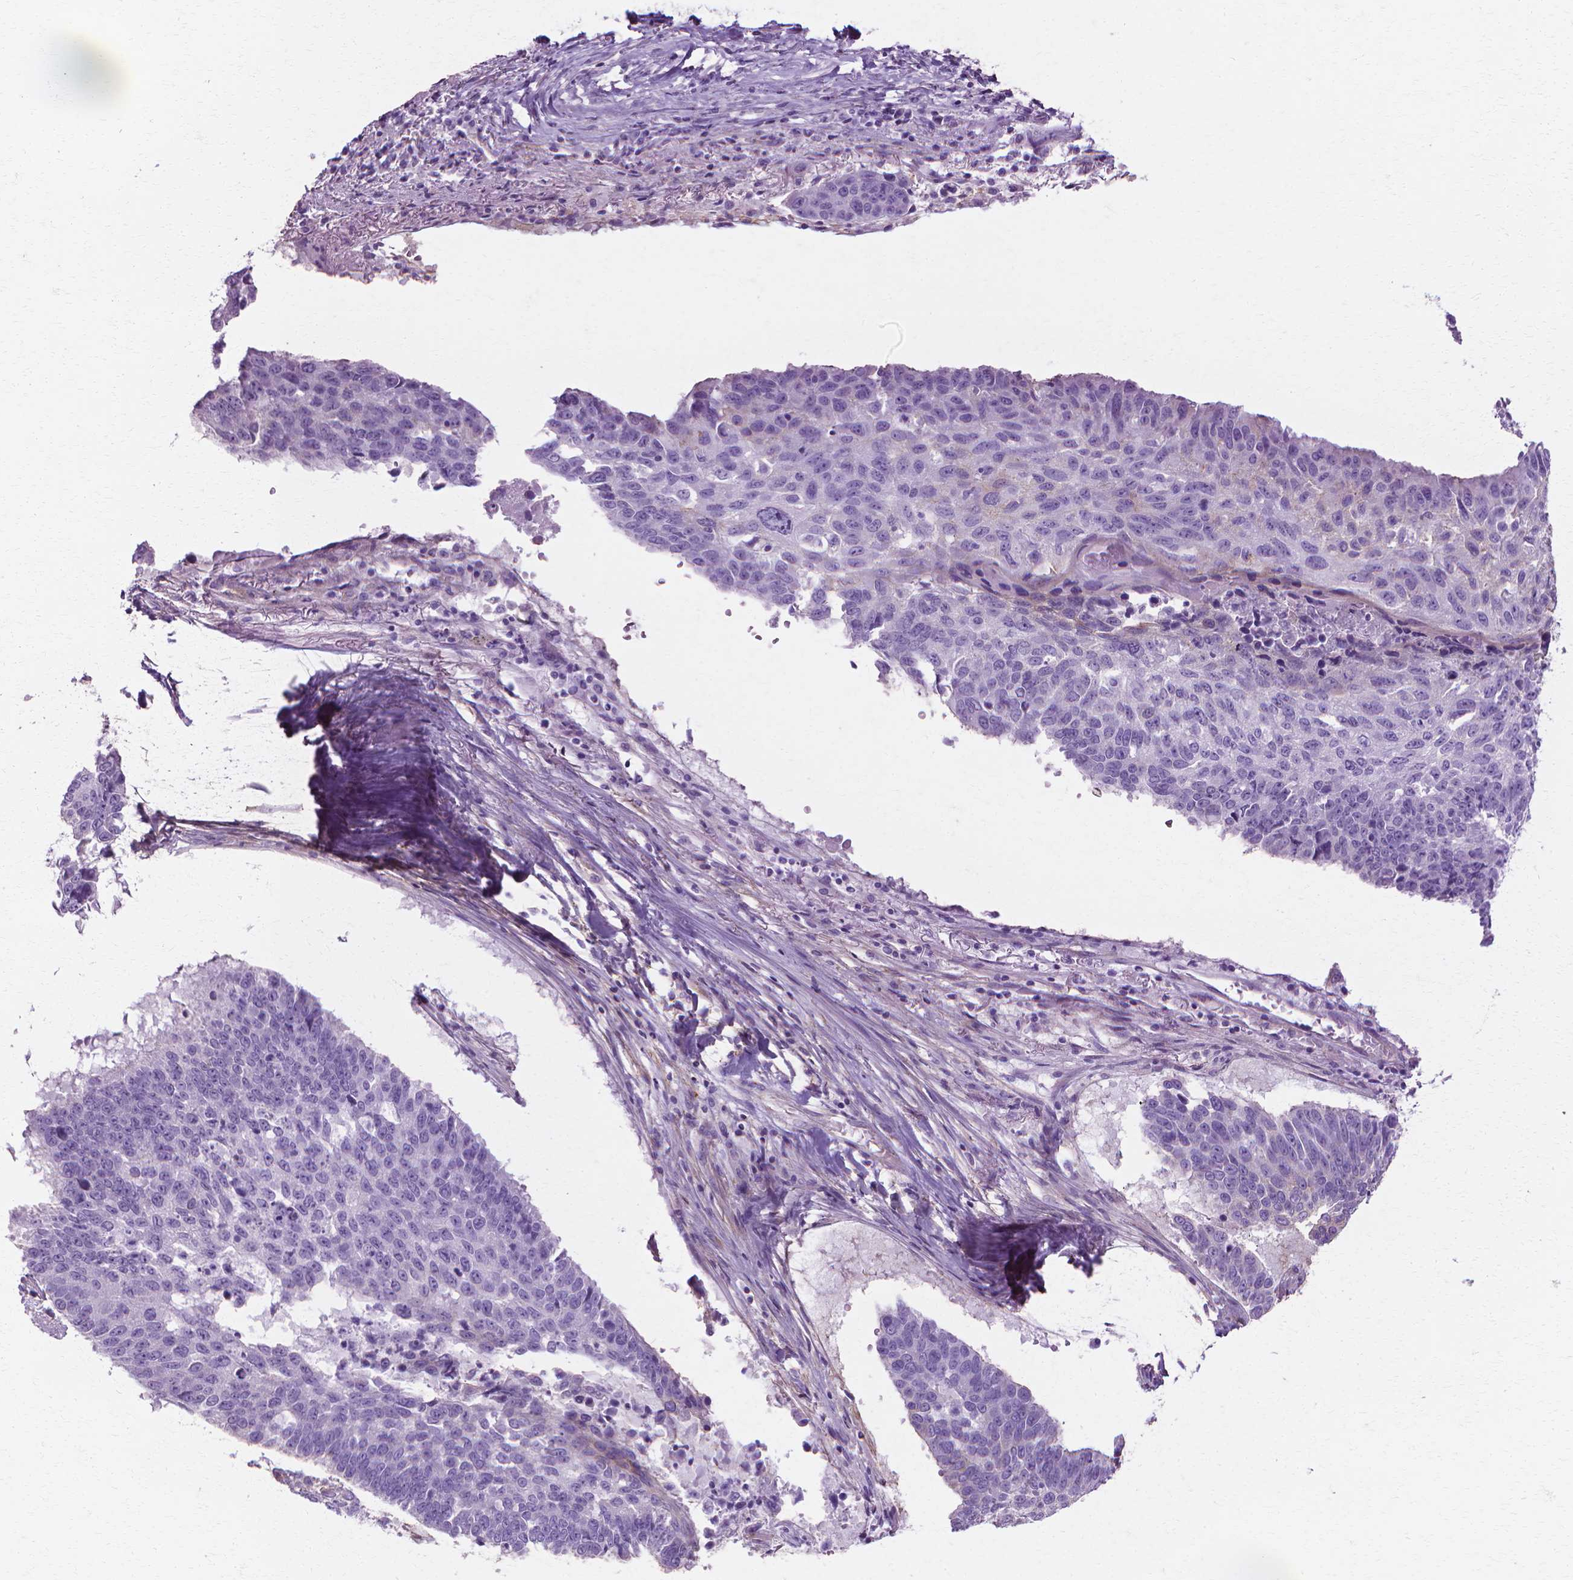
{"staining": {"intensity": "negative", "quantity": "none", "location": "none"}, "tissue": "lung cancer", "cell_type": "Tumor cells", "image_type": "cancer", "snomed": [{"axis": "morphology", "description": "Squamous cell carcinoma, NOS"}, {"axis": "topography", "description": "Lung"}], "caption": "Immunohistochemistry photomicrograph of human lung squamous cell carcinoma stained for a protein (brown), which demonstrates no staining in tumor cells. (DAB immunohistochemistry, high magnification).", "gene": "CFAP157", "patient": {"sex": "male", "age": 73}}